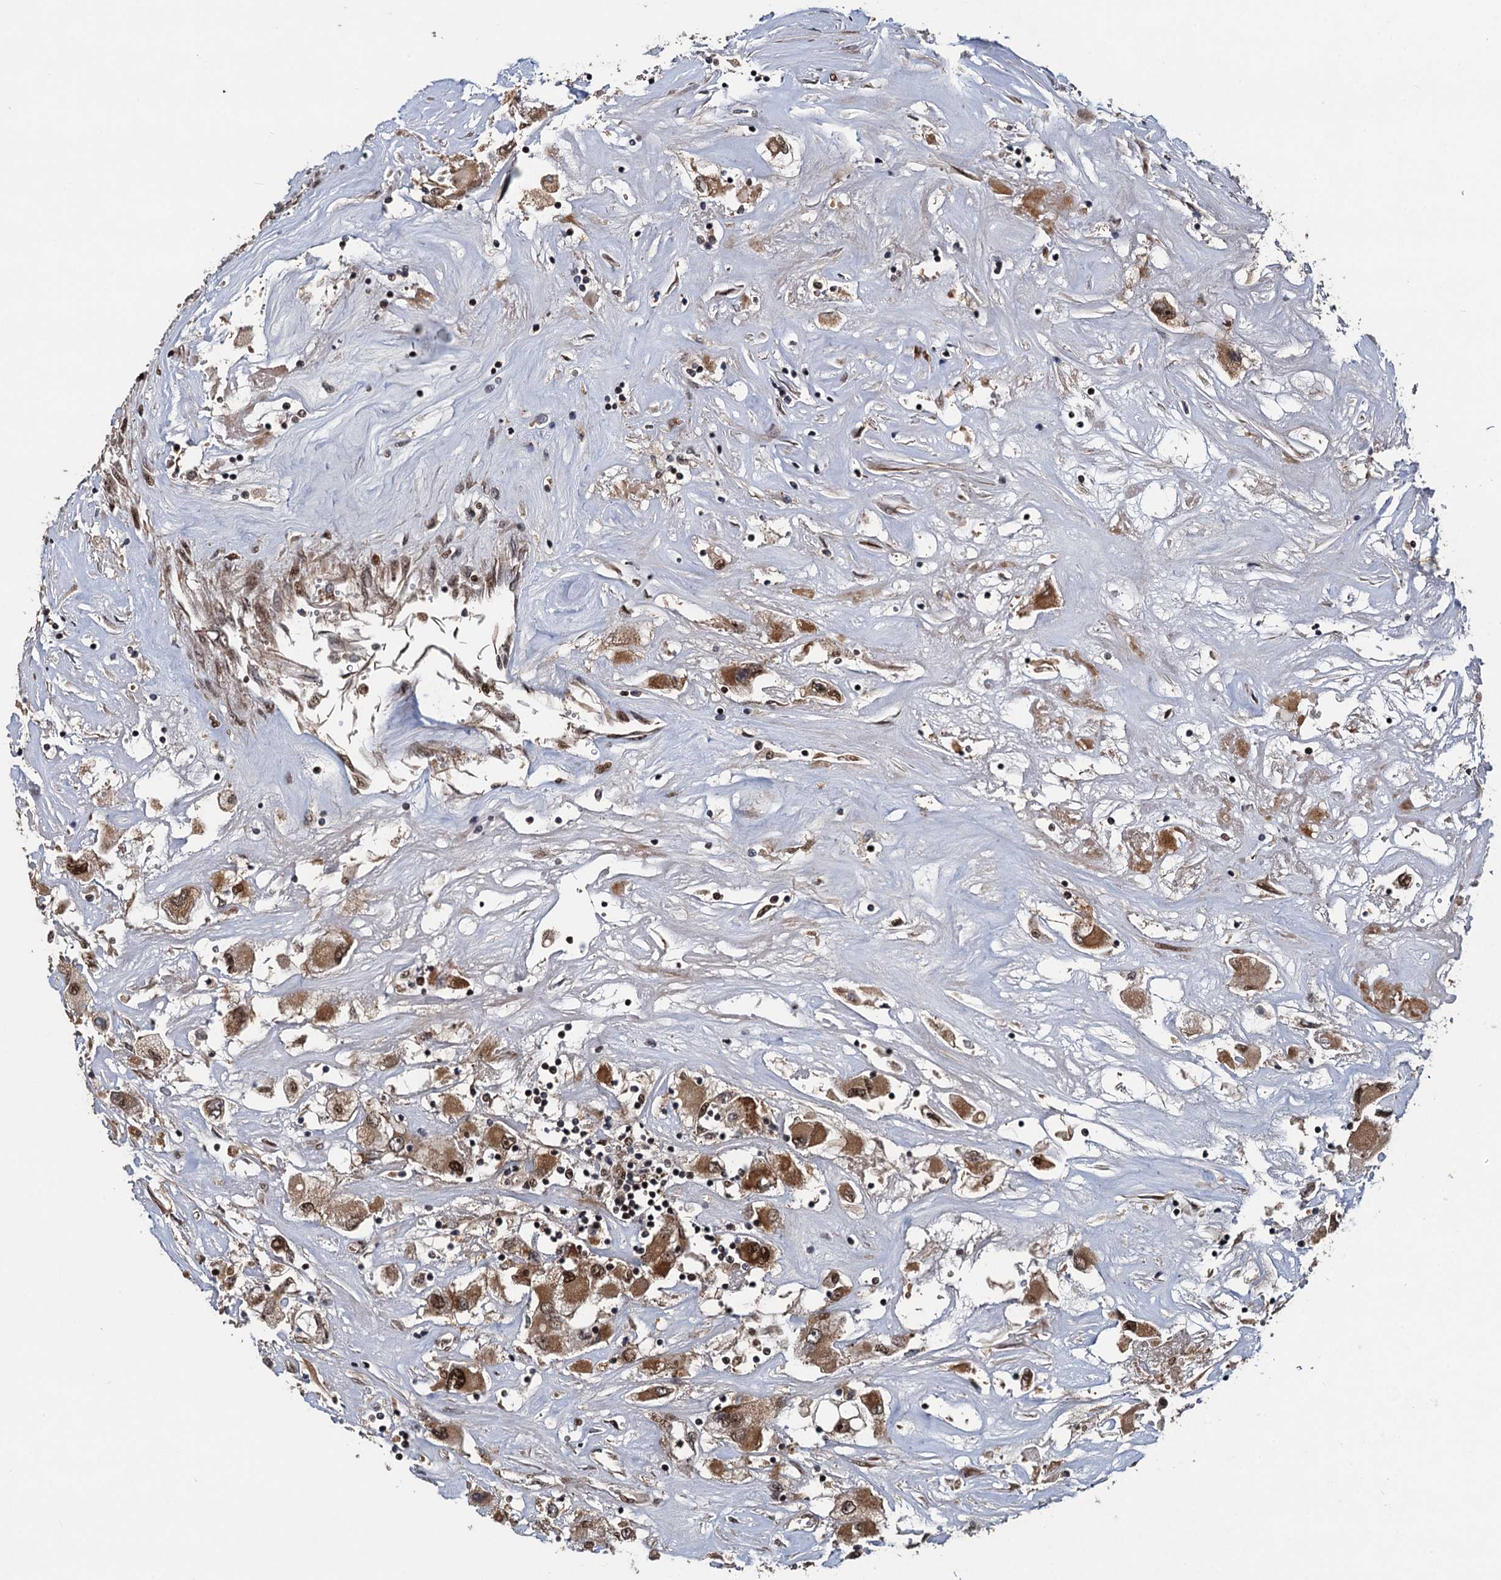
{"staining": {"intensity": "moderate", "quantity": ">75%", "location": "cytoplasmic/membranous,nuclear"}, "tissue": "renal cancer", "cell_type": "Tumor cells", "image_type": "cancer", "snomed": [{"axis": "morphology", "description": "Adenocarcinoma, NOS"}, {"axis": "topography", "description": "Kidney"}], "caption": "This micrograph exhibits IHC staining of renal cancer (adenocarcinoma), with medium moderate cytoplasmic/membranous and nuclear positivity in about >75% of tumor cells.", "gene": "ATOSA", "patient": {"sex": "female", "age": 52}}